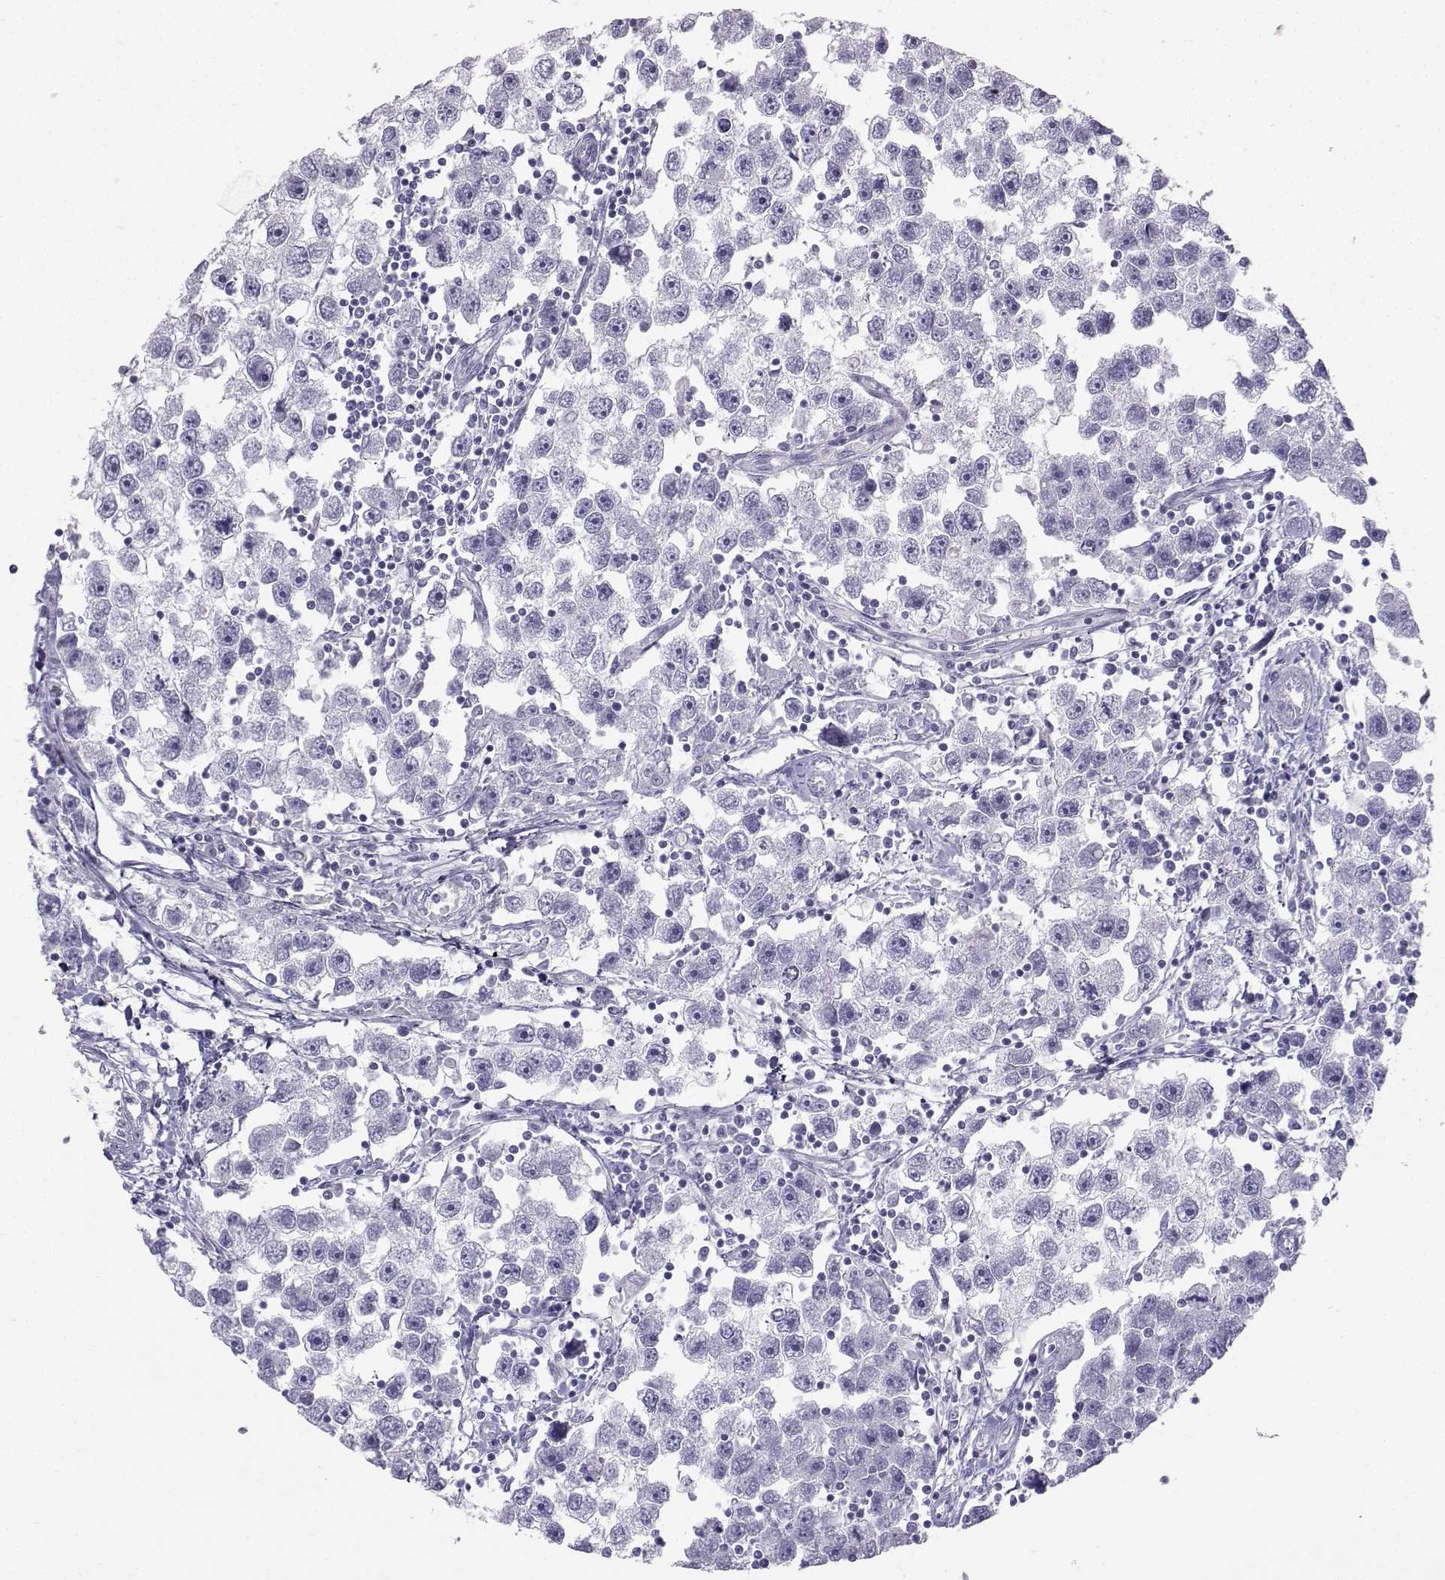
{"staining": {"intensity": "negative", "quantity": "none", "location": "none"}, "tissue": "testis cancer", "cell_type": "Tumor cells", "image_type": "cancer", "snomed": [{"axis": "morphology", "description": "Seminoma, NOS"}, {"axis": "topography", "description": "Testis"}], "caption": "There is no significant positivity in tumor cells of testis cancer (seminoma).", "gene": "IQCD", "patient": {"sex": "male", "age": 30}}